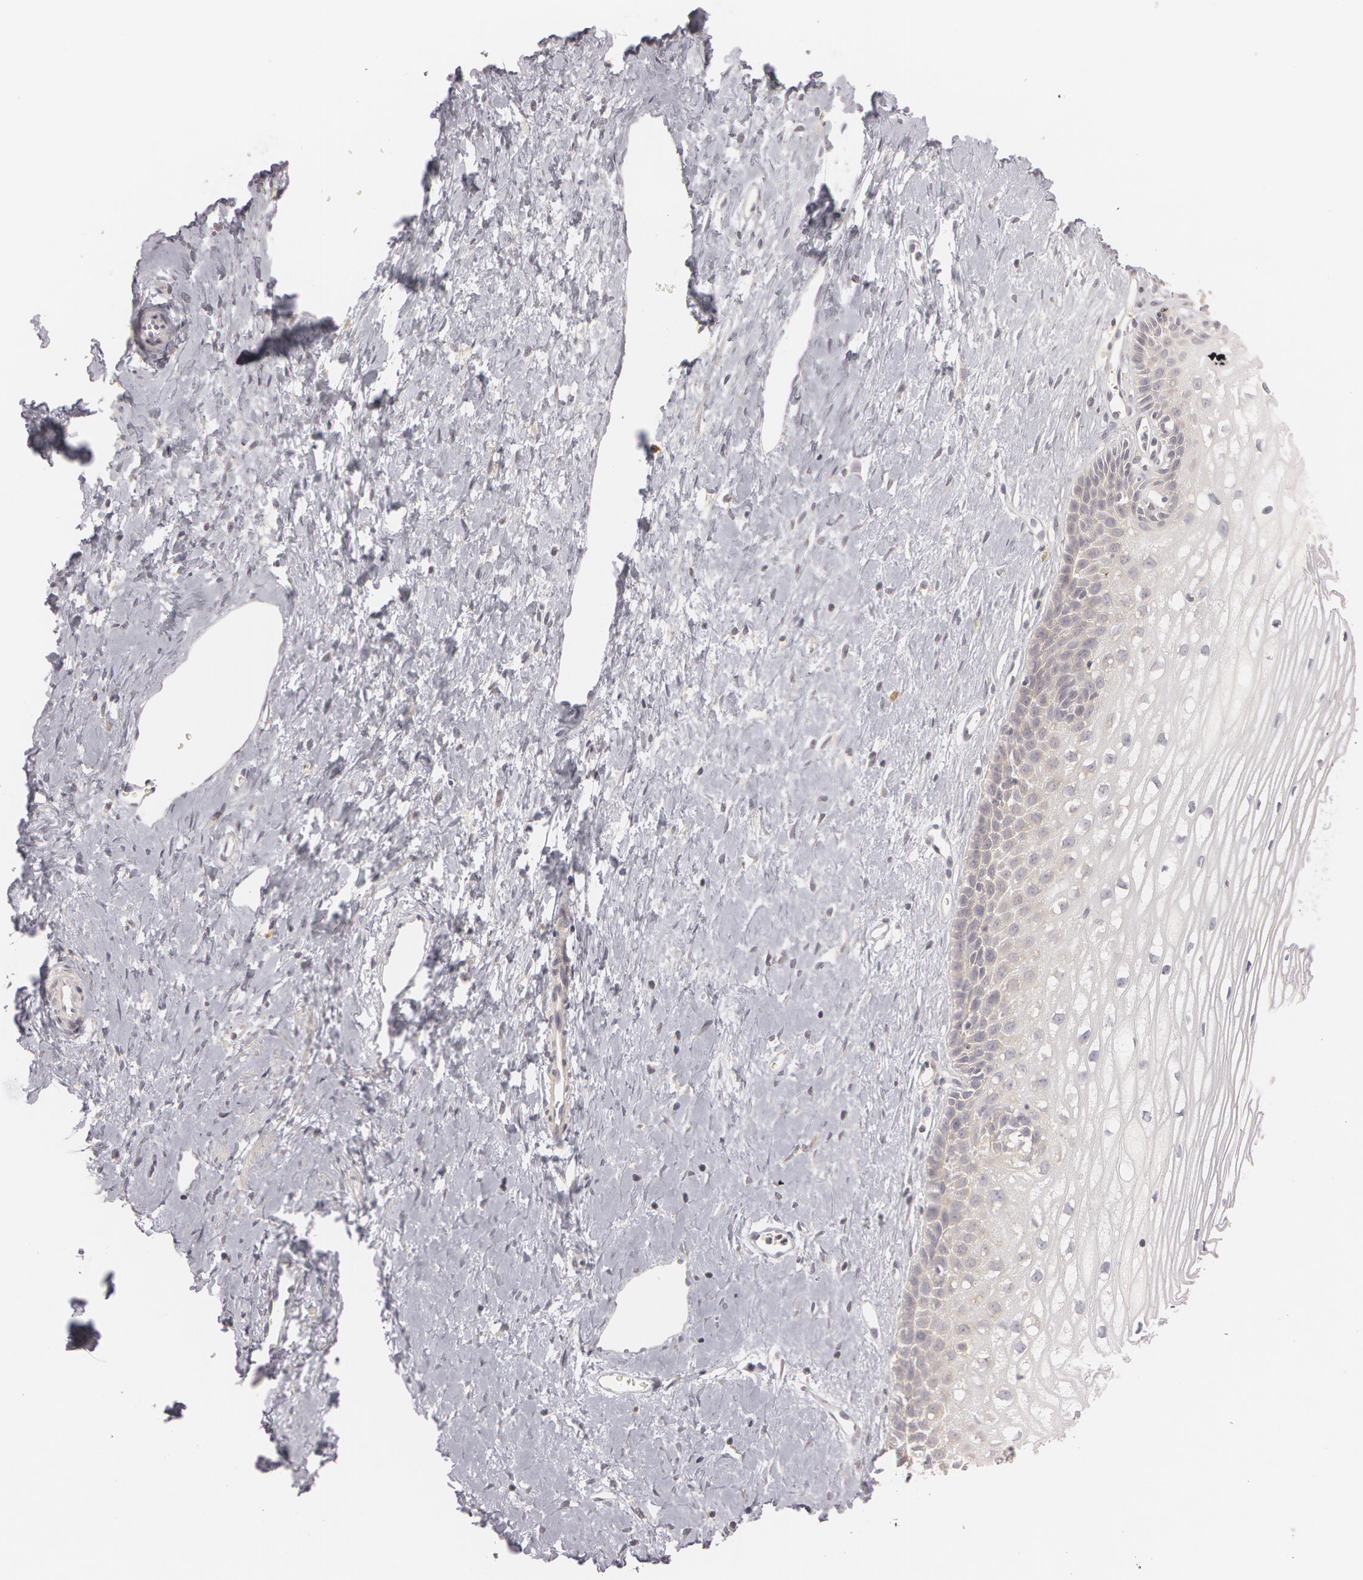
{"staining": {"intensity": "weak", "quantity": "25%-75%", "location": "cytoplasmic/membranous"}, "tissue": "cervix", "cell_type": "Glandular cells", "image_type": "normal", "snomed": [{"axis": "morphology", "description": "Normal tissue, NOS"}, {"axis": "topography", "description": "Cervix"}], "caption": "A low amount of weak cytoplasmic/membranous expression is appreciated in approximately 25%-75% of glandular cells in benign cervix. (brown staining indicates protein expression, while blue staining denotes nuclei).", "gene": "RALGAPA1", "patient": {"sex": "female", "age": 40}}